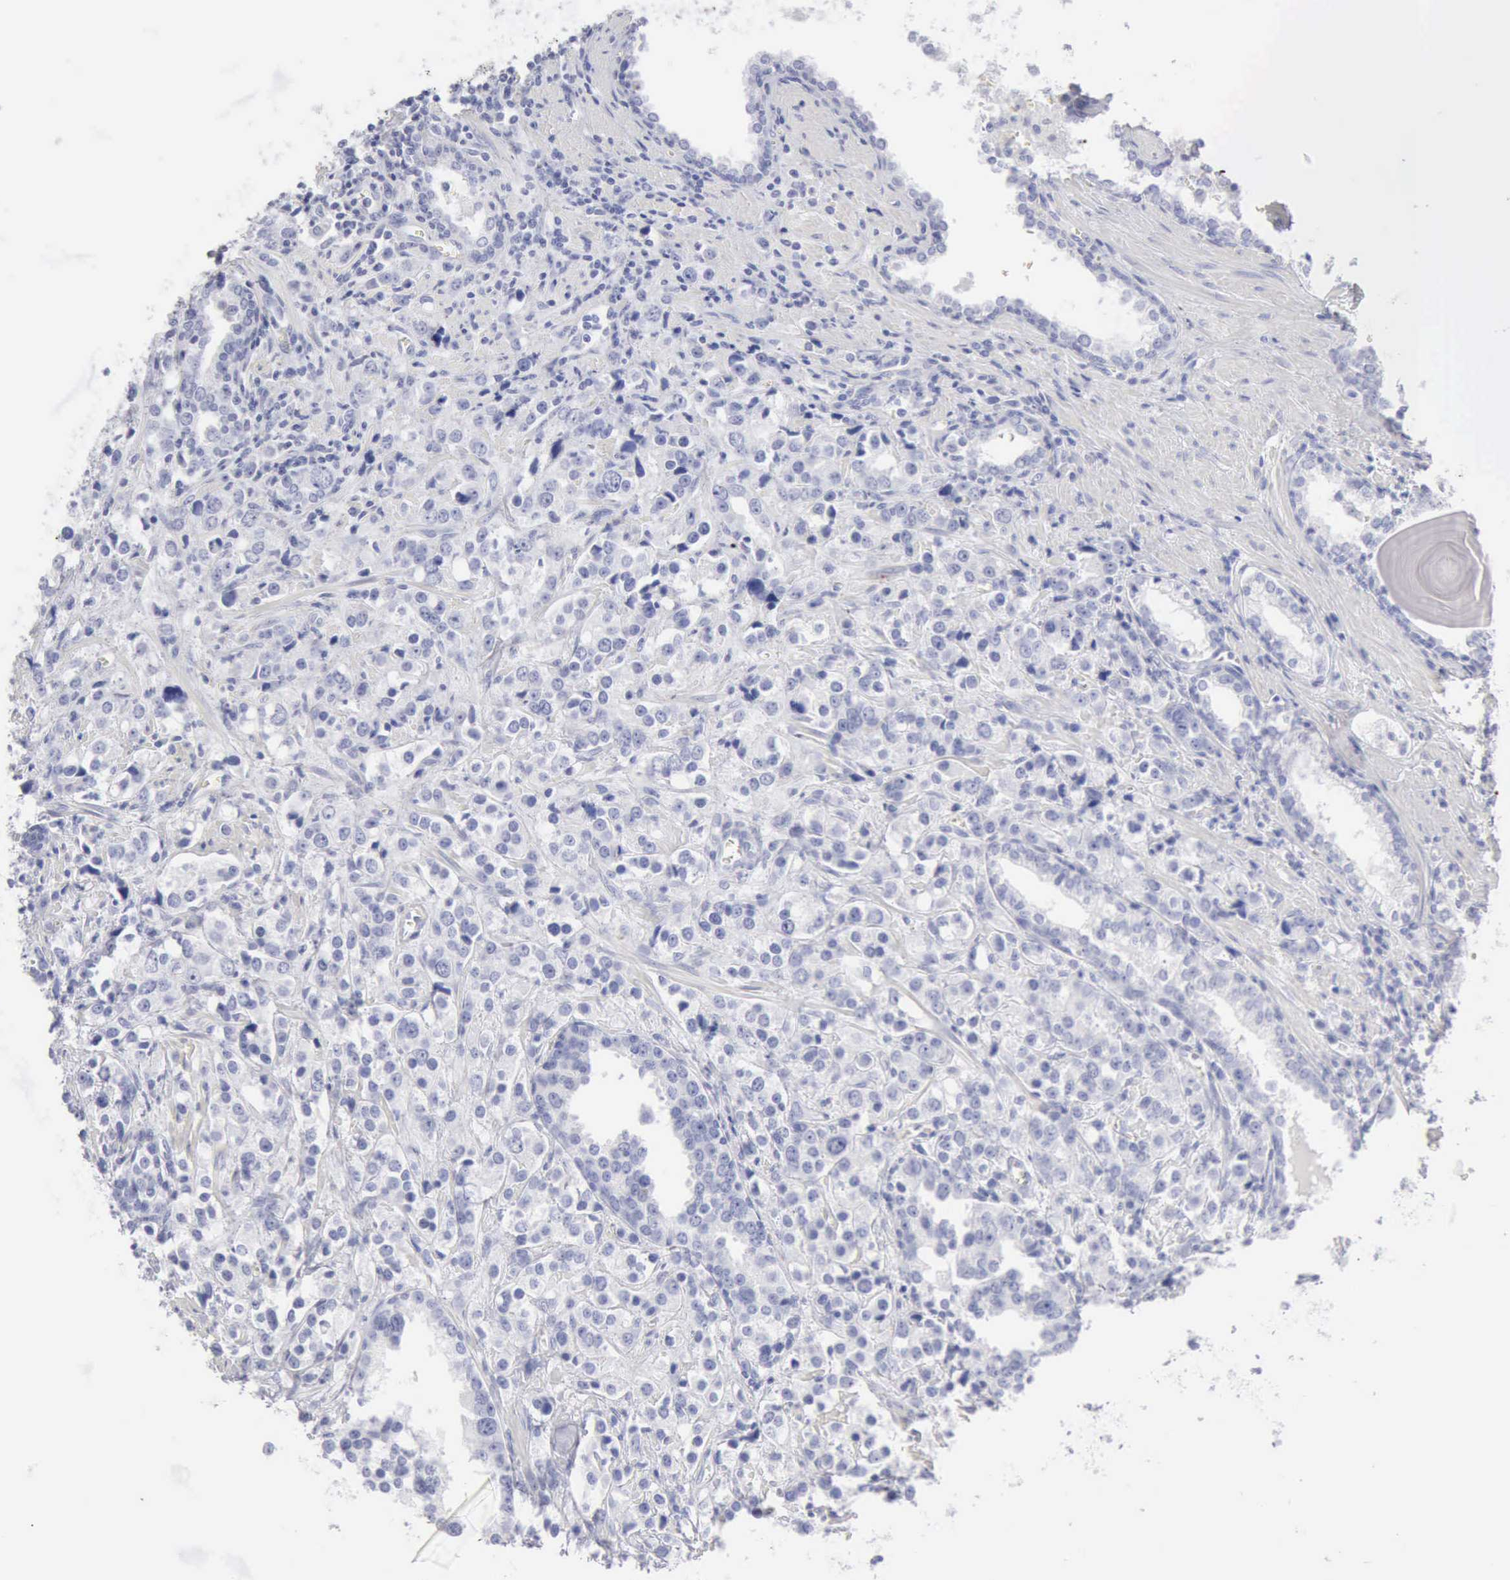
{"staining": {"intensity": "negative", "quantity": "none", "location": "none"}, "tissue": "prostate cancer", "cell_type": "Tumor cells", "image_type": "cancer", "snomed": [{"axis": "morphology", "description": "Adenocarcinoma, High grade"}, {"axis": "topography", "description": "Prostate"}], "caption": "An immunohistochemistry (IHC) photomicrograph of high-grade adenocarcinoma (prostate) is shown. There is no staining in tumor cells of high-grade adenocarcinoma (prostate).", "gene": "KRT10", "patient": {"sex": "male", "age": 71}}